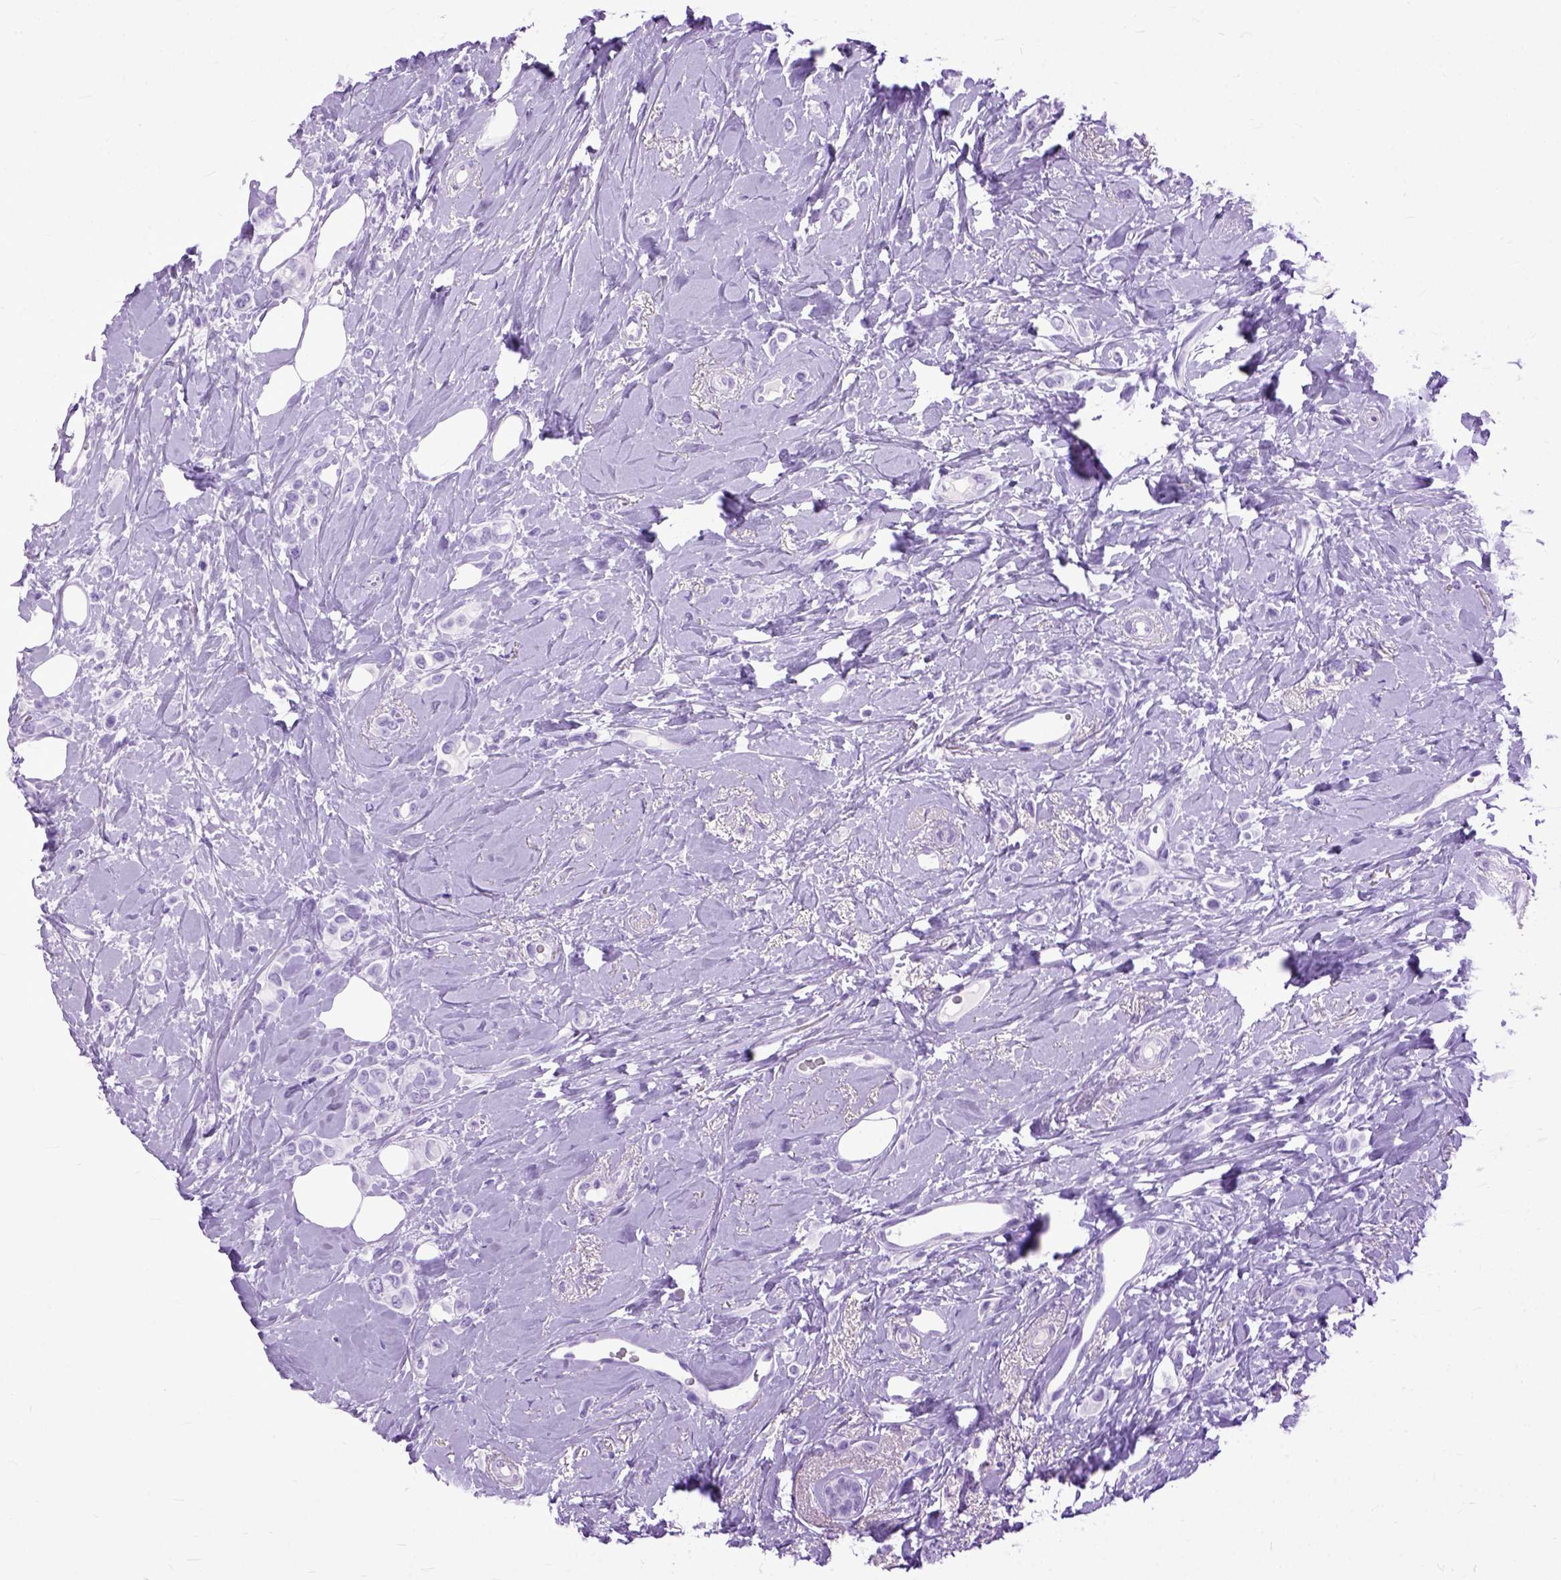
{"staining": {"intensity": "negative", "quantity": "none", "location": "none"}, "tissue": "breast cancer", "cell_type": "Tumor cells", "image_type": "cancer", "snomed": [{"axis": "morphology", "description": "Lobular carcinoma"}, {"axis": "topography", "description": "Breast"}], "caption": "Immunohistochemistry (IHC) histopathology image of neoplastic tissue: breast lobular carcinoma stained with DAB (3,3'-diaminobenzidine) displays no significant protein positivity in tumor cells.", "gene": "GNGT1", "patient": {"sex": "female", "age": 66}}